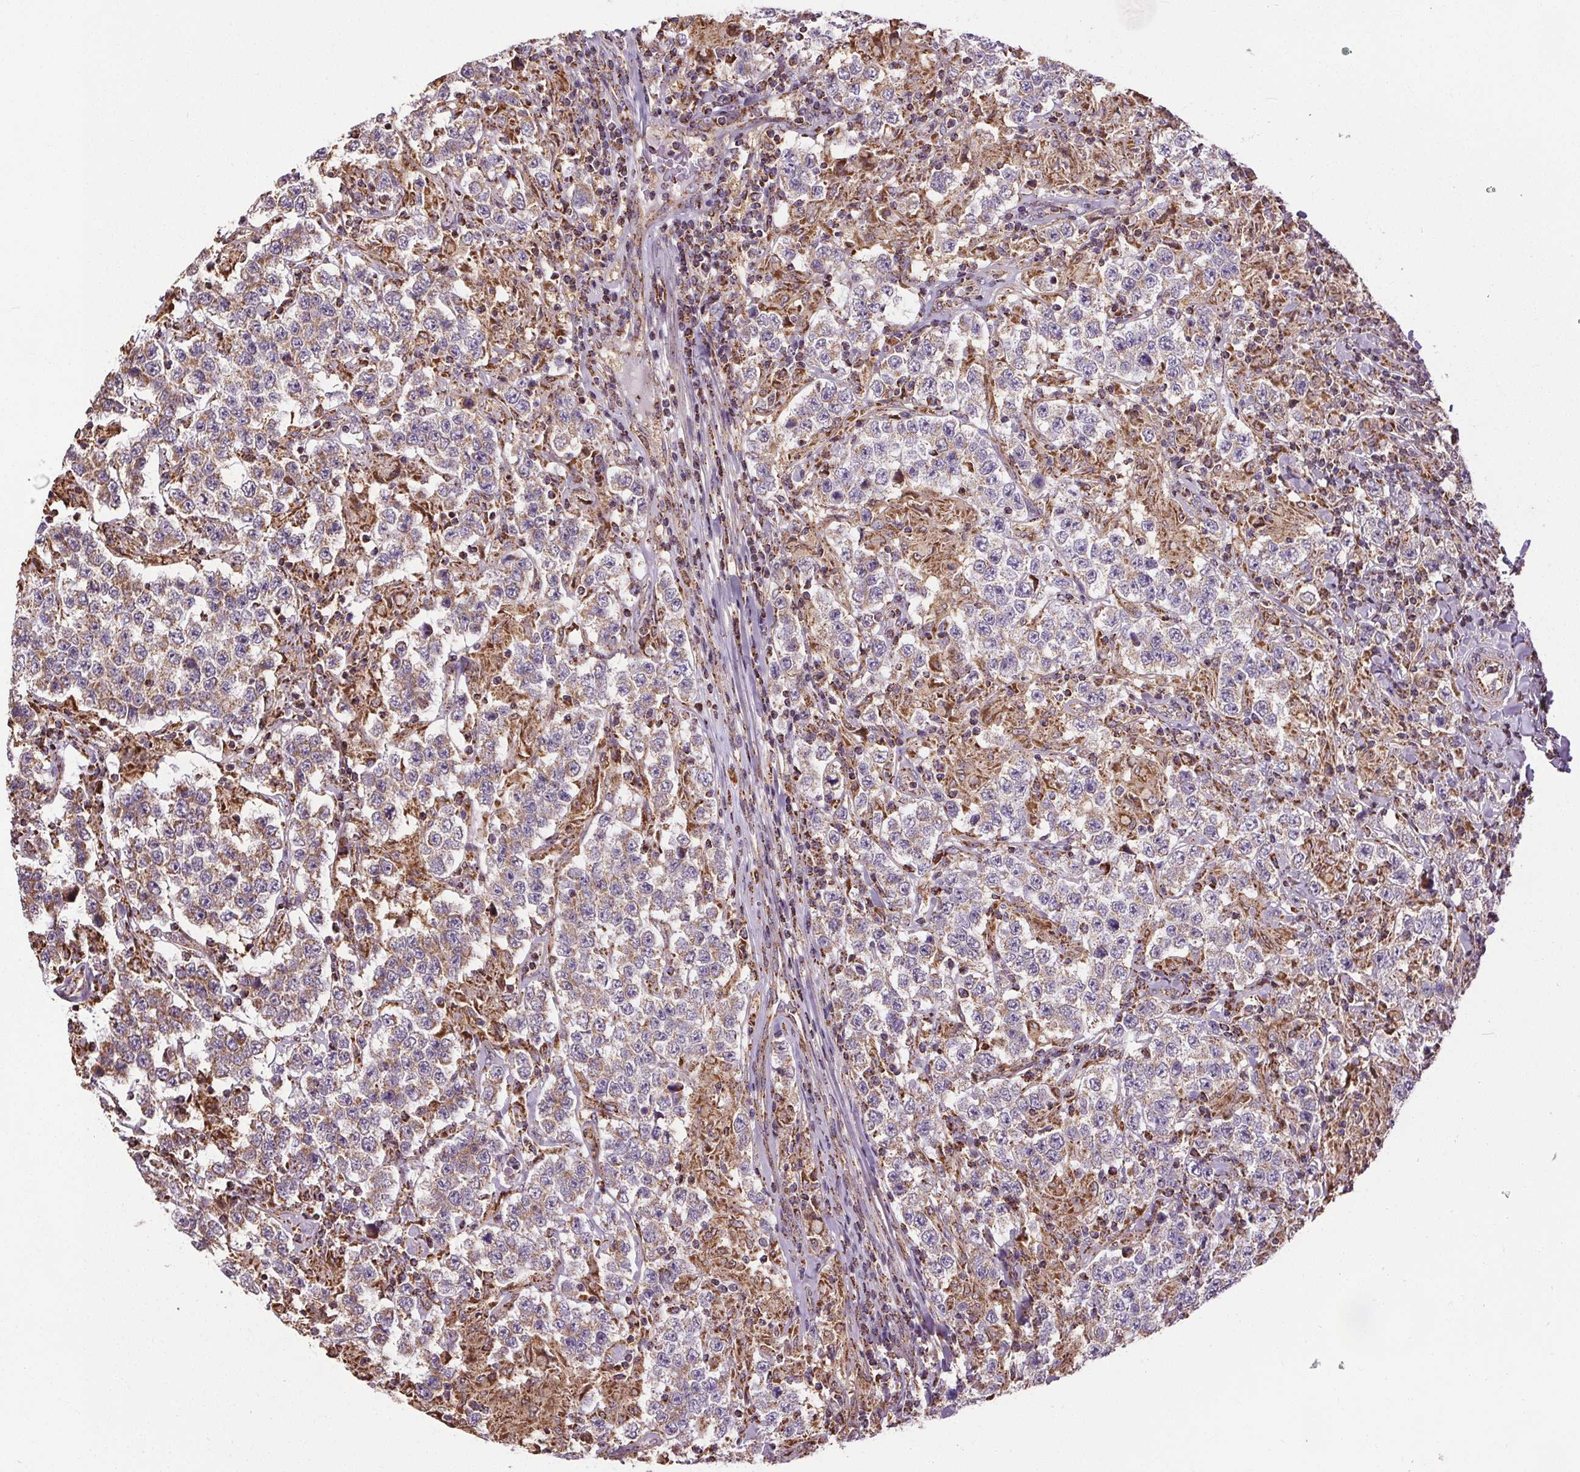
{"staining": {"intensity": "weak", "quantity": "<25%", "location": "cytoplasmic/membranous"}, "tissue": "testis cancer", "cell_type": "Tumor cells", "image_type": "cancer", "snomed": [{"axis": "morphology", "description": "Seminoma, NOS"}, {"axis": "morphology", "description": "Carcinoma, Embryonal, NOS"}, {"axis": "topography", "description": "Testis"}], "caption": "Immunohistochemistry (IHC) of testis cancer exhibits no expression in tumor cells.", "gene": "ZNF548", "patient": {"sex": "male", "age": 41}}